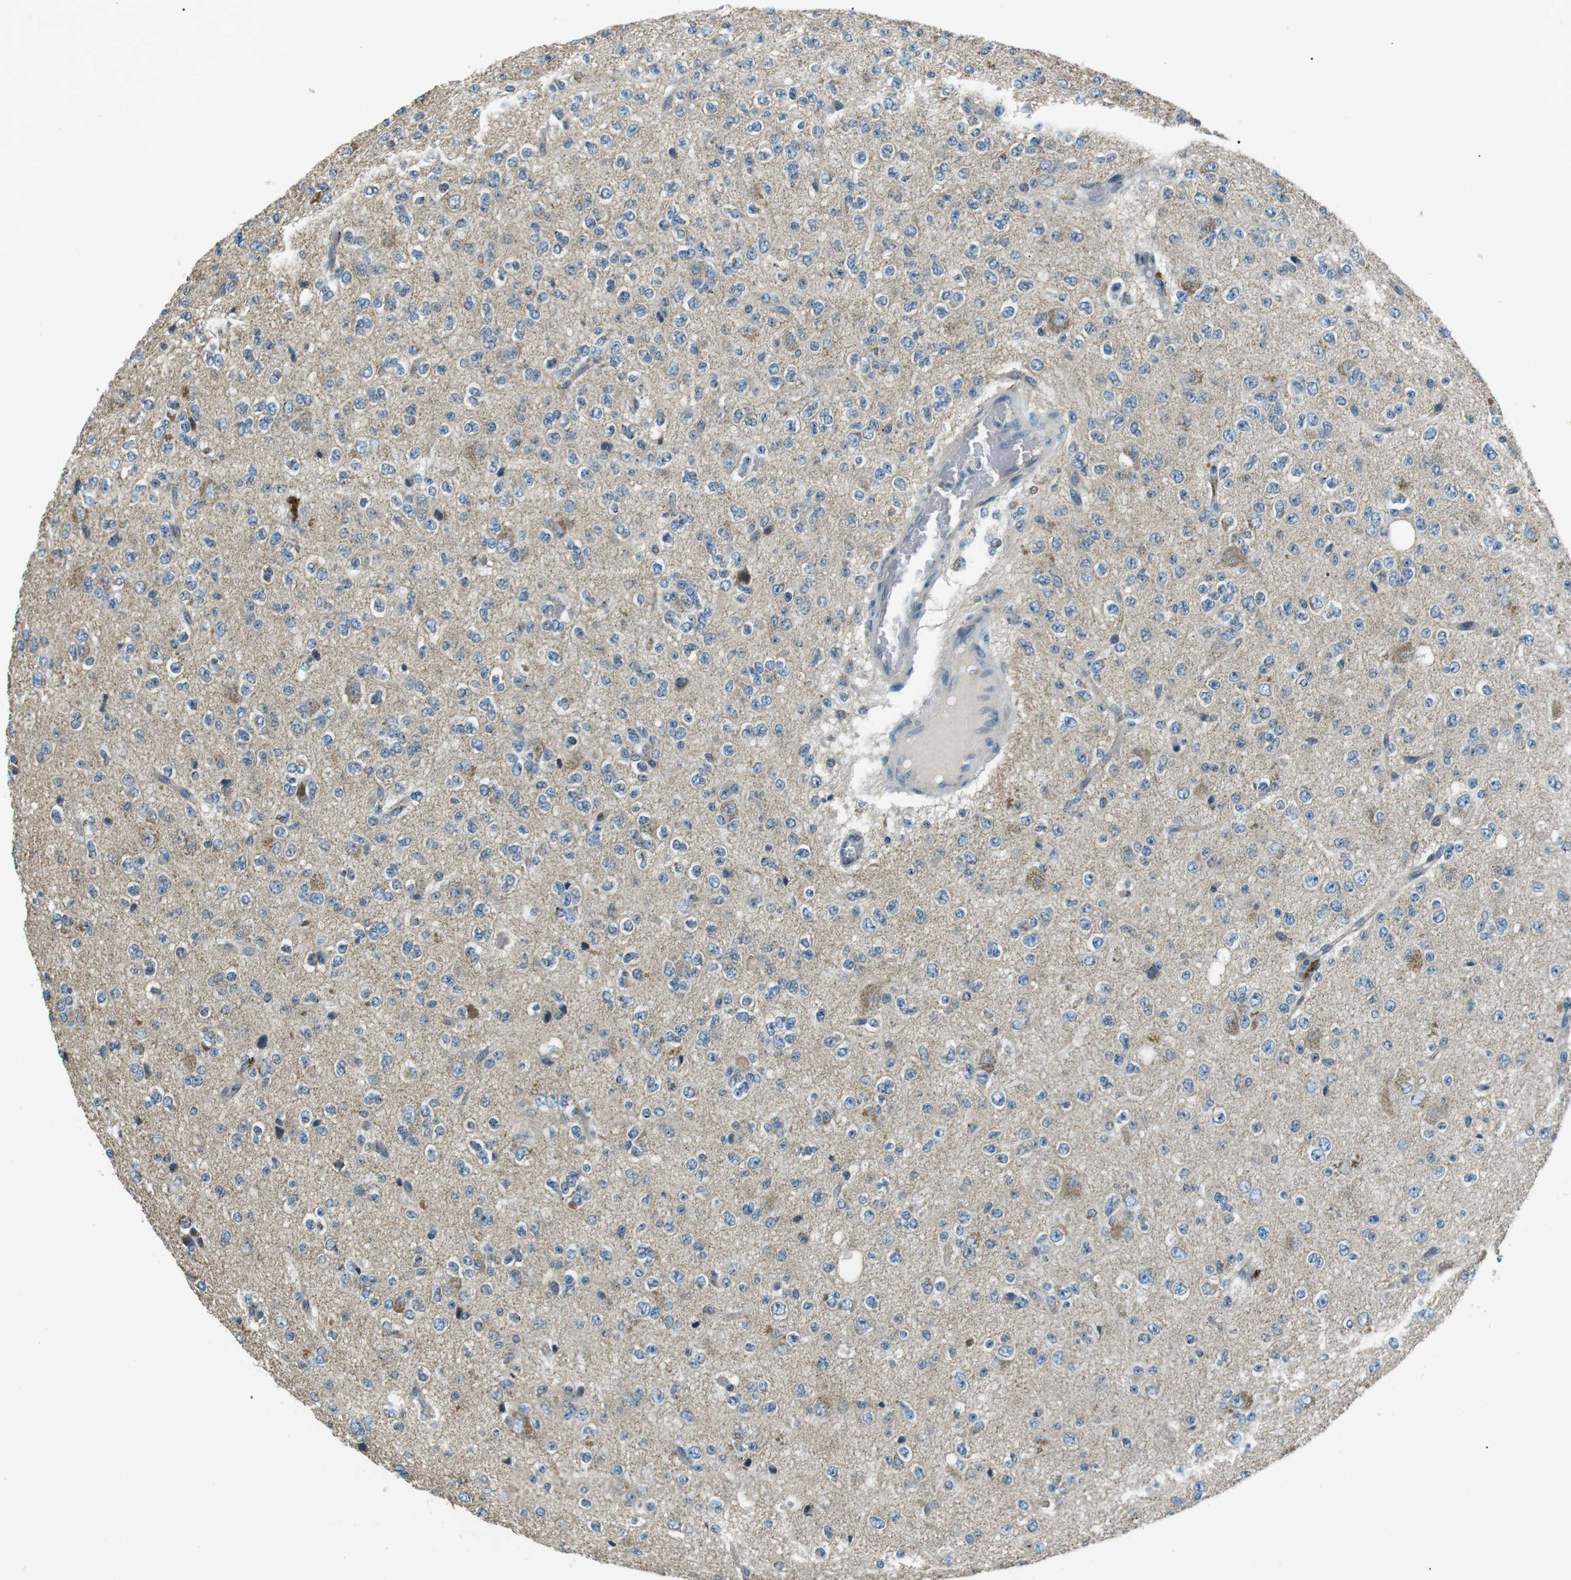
{"staining": {"intensity": "negative", "quantity": "none", "location": "none"}, "tissue": "glioma", "cell_type": "Tumor cells", "image_type": "cancer", "snomed": [{"axis": "morphology", "description": "Glioma, malignant, High grade"}, {"axis": "topography", "description": "pancreas cauda"}], "caption": "Glioma was stained to show a protein in brown. There is no significant staining in tumor cells.", "gene": "FAM3B", "patient": {"sex": "male", "age": 60}}